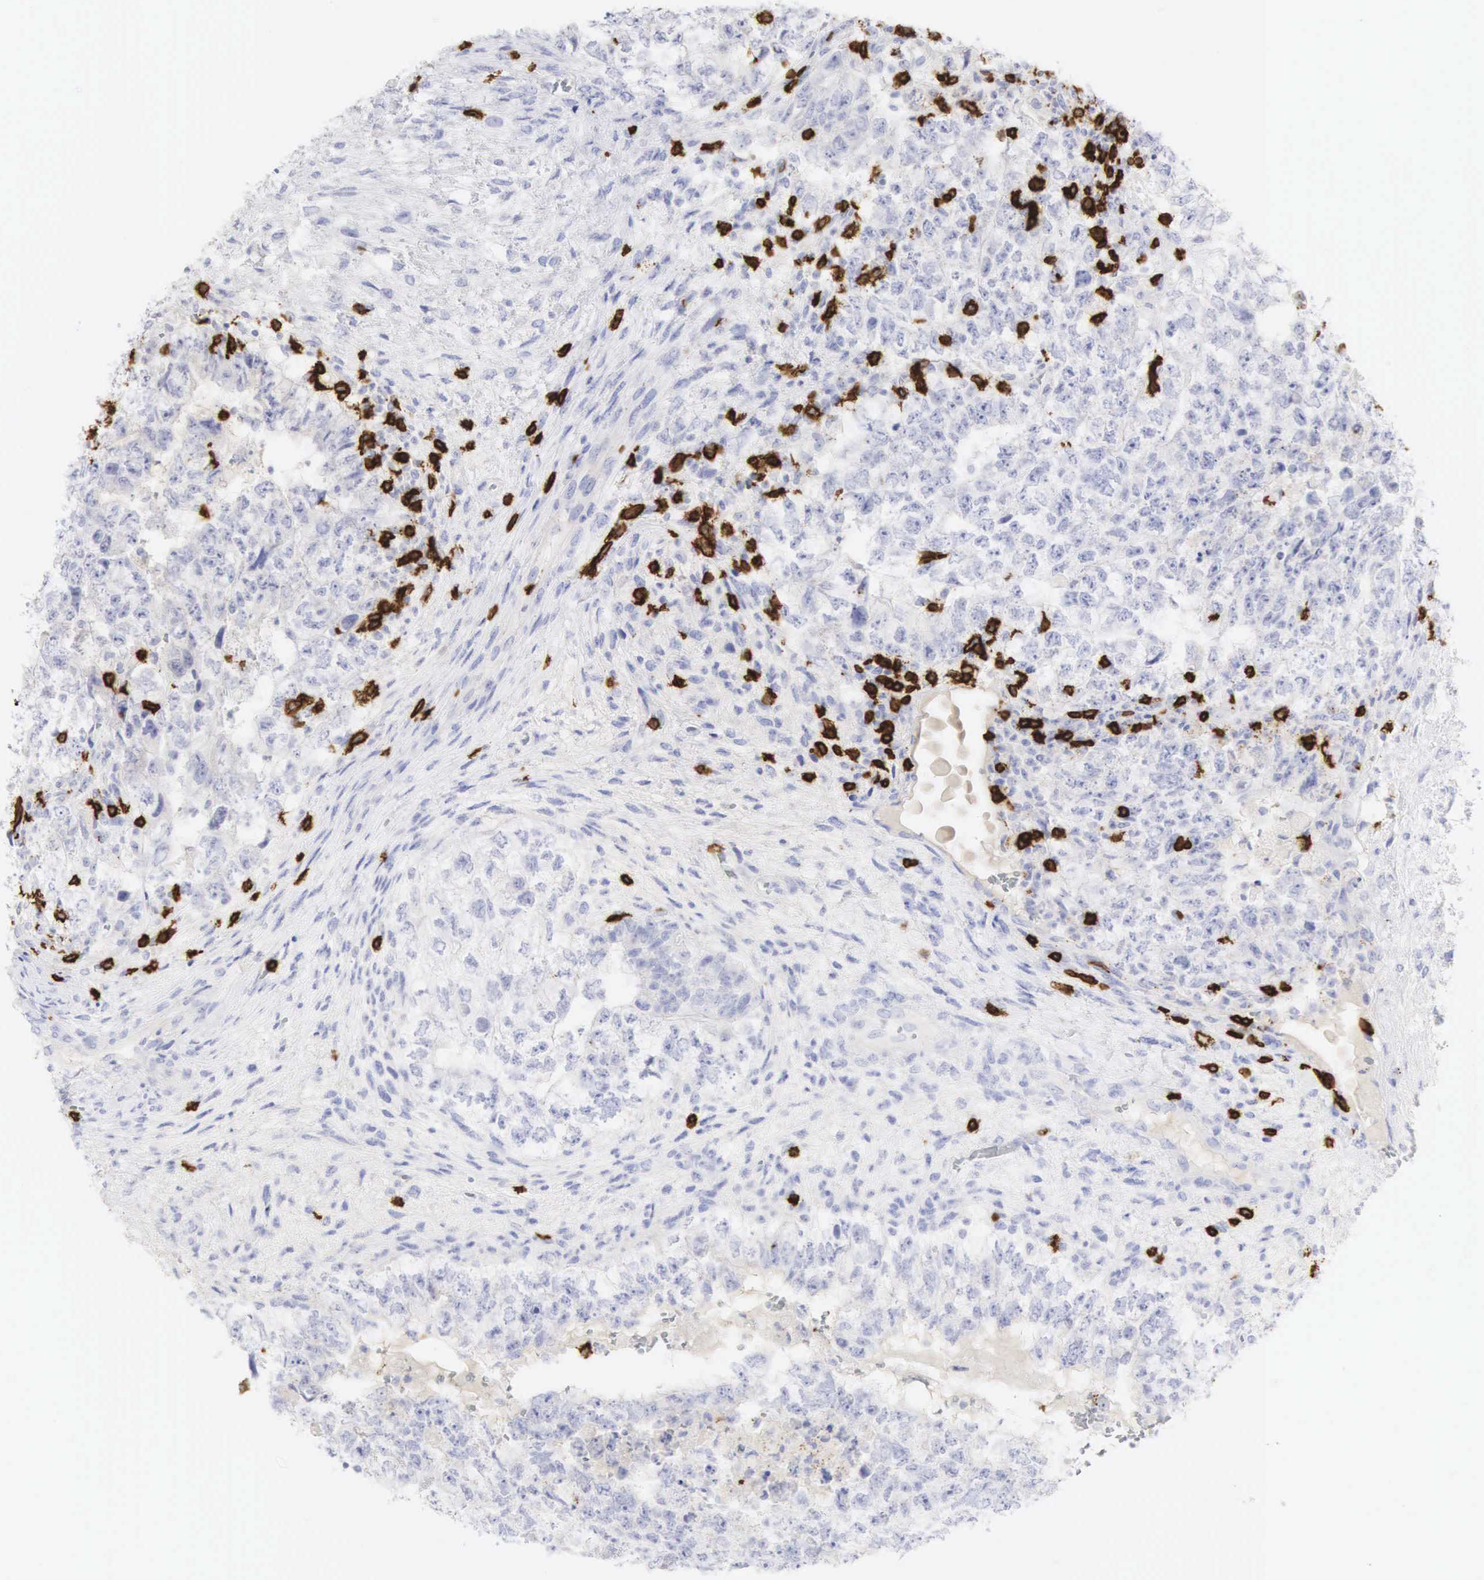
{"staining": {"intensity": "negative", "quantity": "none", "location": "none"}, "tissue": "testis cancer", "cell_type": "Tumor cells", "image_type": "cancer", "snomed": [{"axis": "morphology", "description": "Carcinoma, Embryonal, NOS"}, {"axis": "topography", "description": "Testis"}], "caption": "Immunohistochemistry micrograph of human testis cancer stained for a protein (brown), which demonstrates no expression in tumor cells.", "gene": "CD8A", "patient": {"sex": "male", "age": 36}}